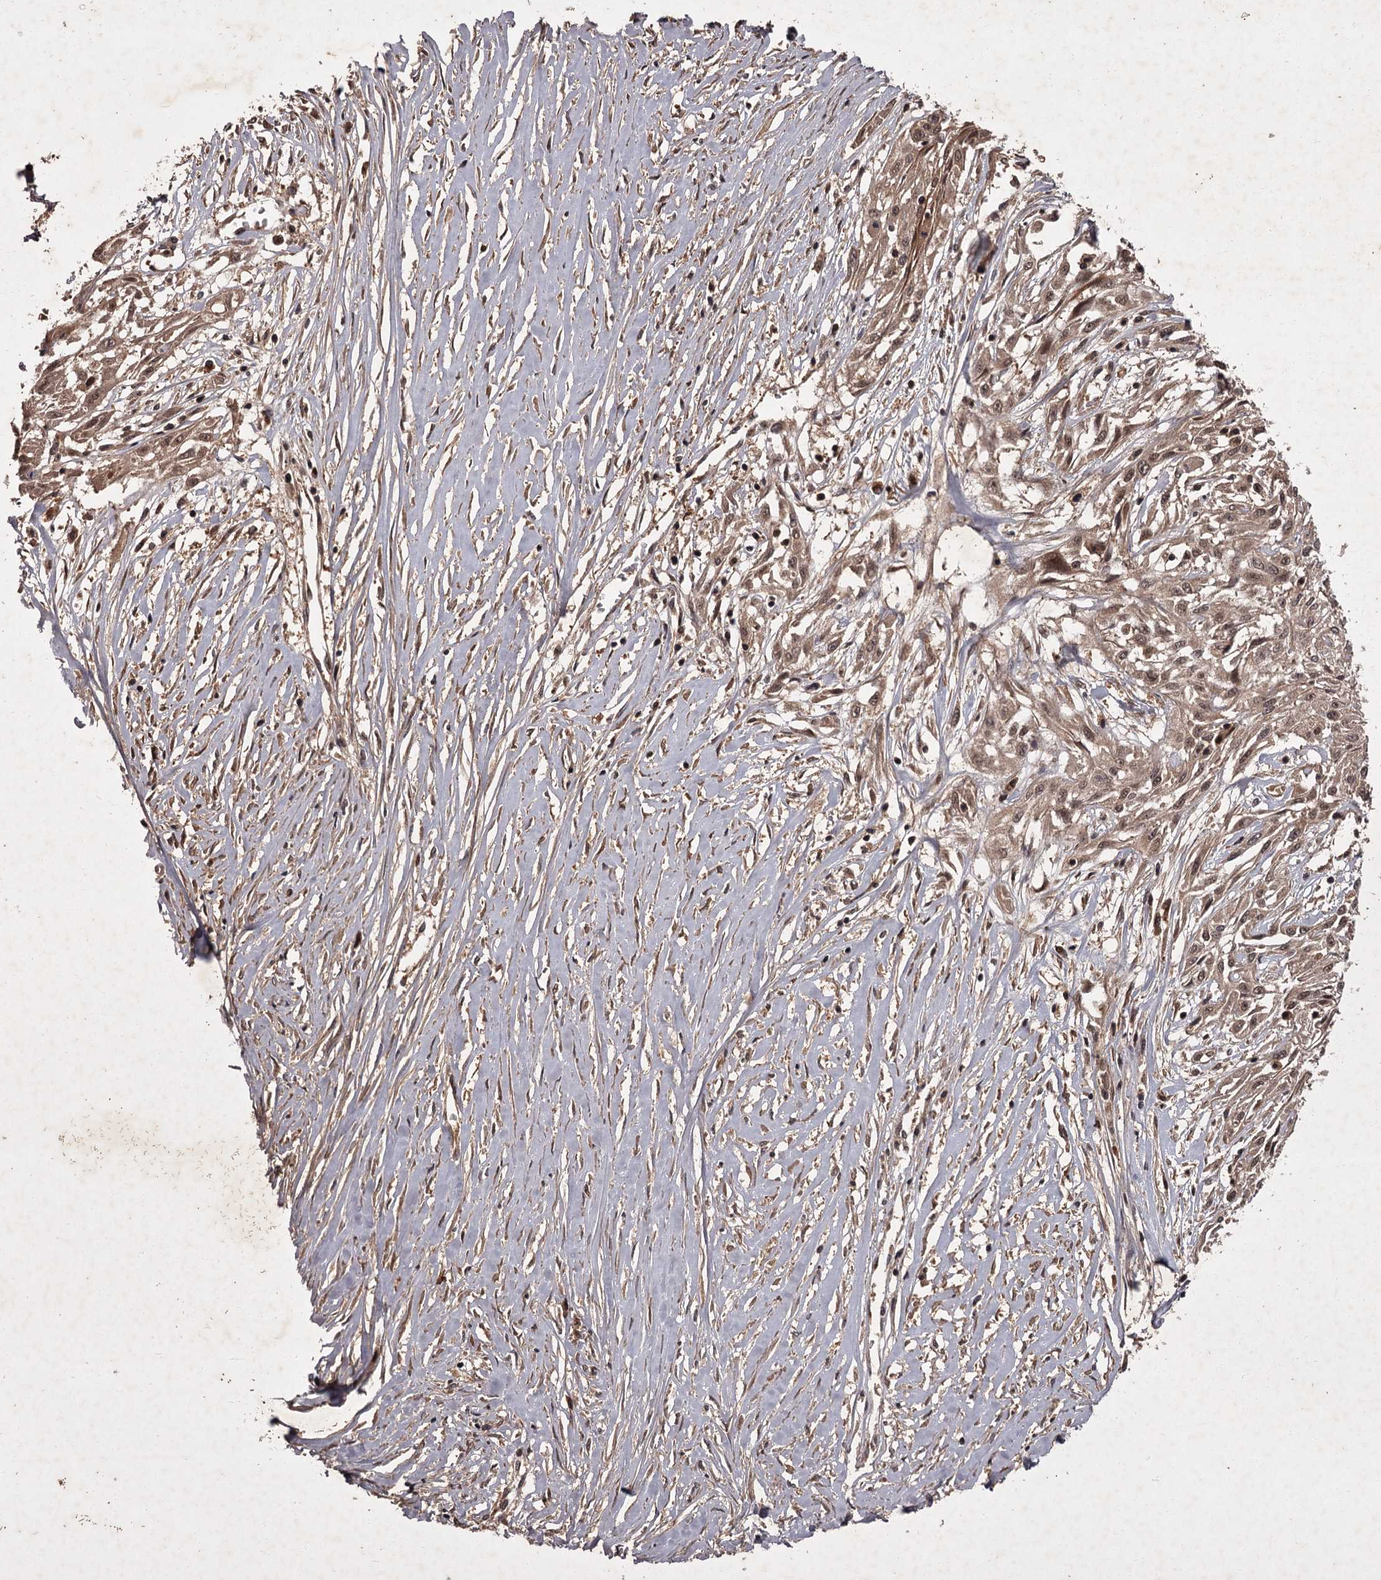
{"staining": {"intensity": "moderate", "quantity": ">75%", "location": "cytoplasmic/membranous,nuclear"}, "tissue": "skin cancer", "cell_type": "Tumor cells", "image_type": "cancer", "snomed": [{"axis": "morphology", "description": "Squamous cell carcinoma, NOS"}, {"axis": "morphology", "description": "Squamous cell carcinoma, metastatic, NOS"}, {"axis": "topography", "description": "Skin"}, {"axis": "topography", "description": "Lymph node"}], "caption": "This image displays skin cancer (metastatic squamous cell carcinoma) stained with immunohistochemistry to label a protein in brown. The cytoplasmic/membranous and nuclear of tumor cells show moderate positivity for the protein. Nuclei are counter-stained blue.", "gene": "TBC1D23", "patient": {"sex": "male", "age": 75}}